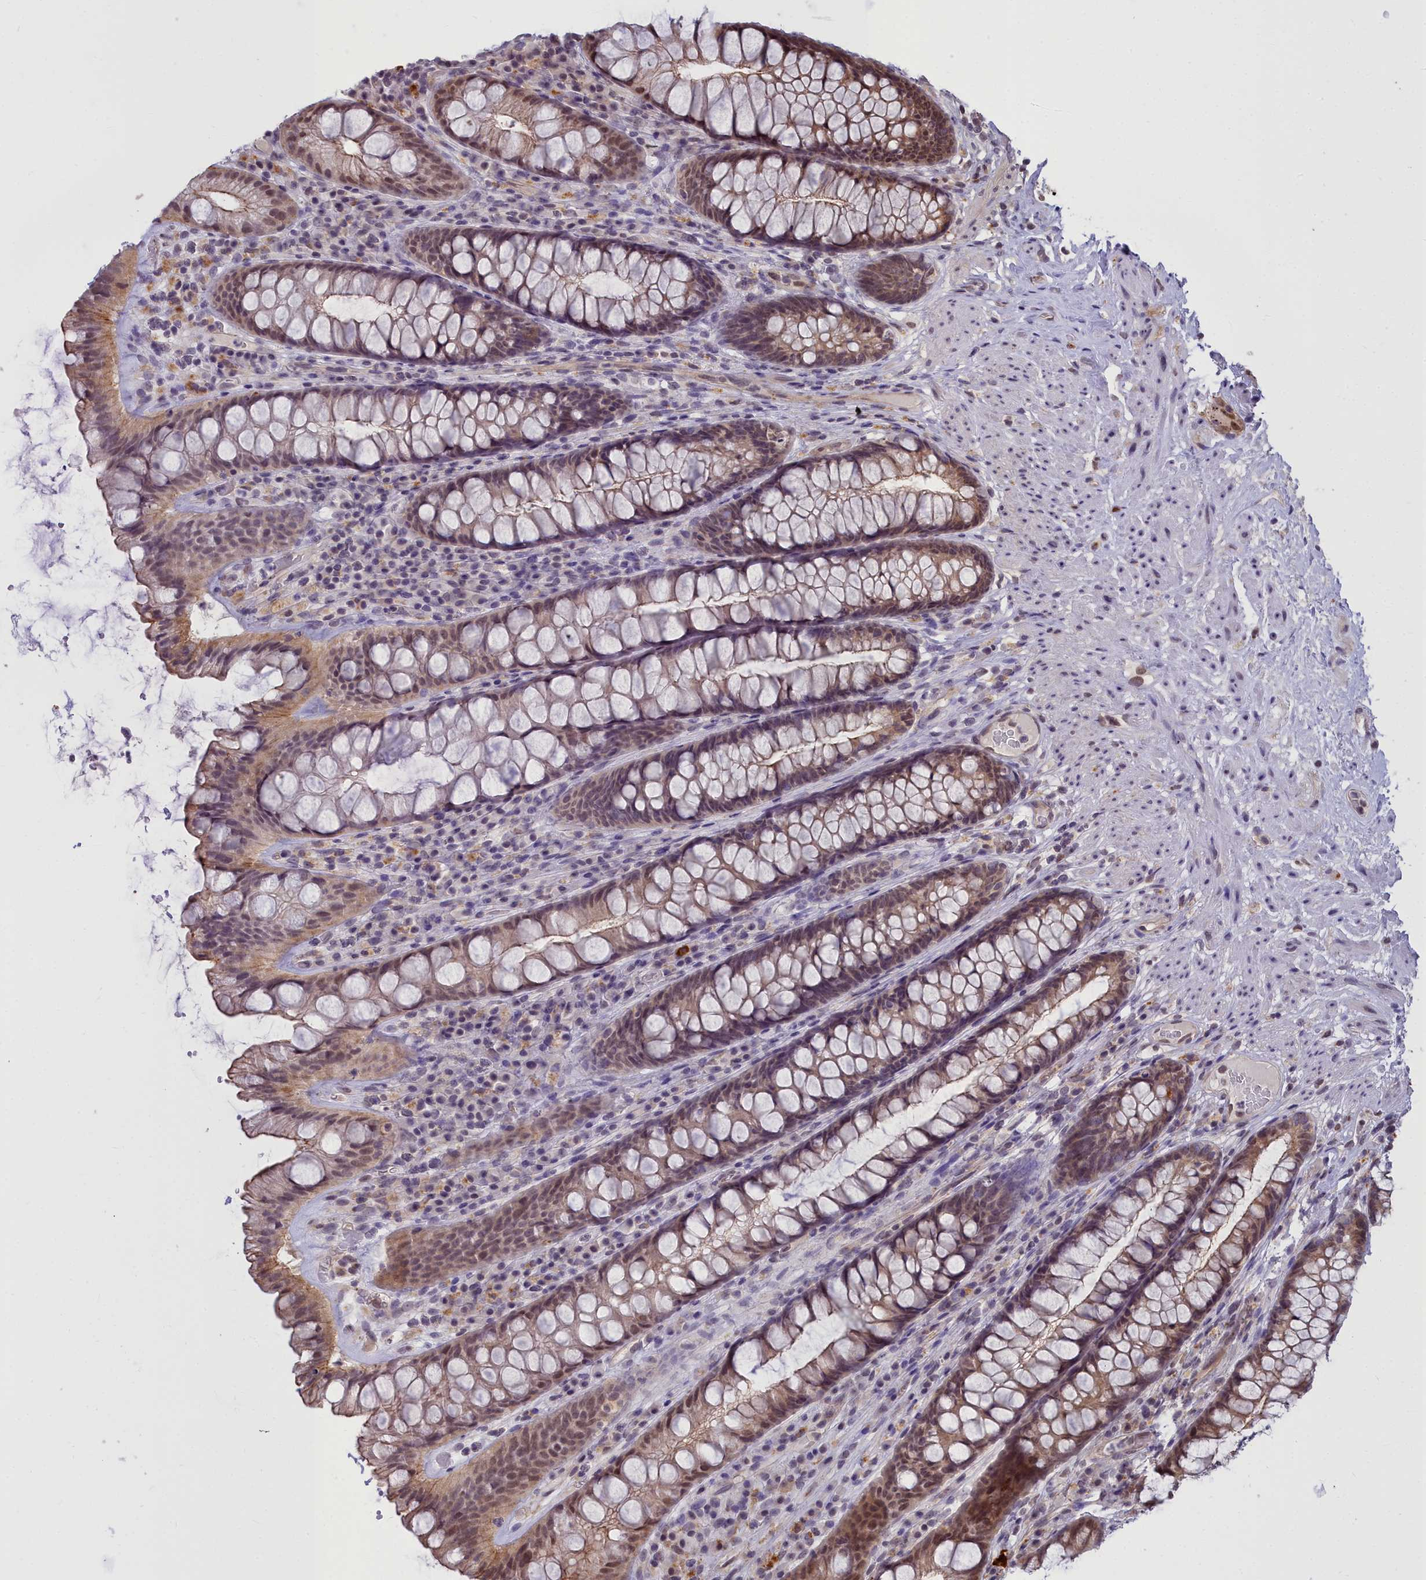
{"staining": {"intensity": "moderate", "quantity": "25%-75%", "location": "cytoplasmic/membranous,nuclear"}, "tissue": "rectum", "cell_type": "Glandular cells", "image_type": "normal", "snomed": [{"axis": "morphology", "description": "Normal tissue, NOS"}, {"axis": "topography", "description": "Rectum"}], "caption": "This is a histology image of IHC staining of normal rectum, which shows moderate expression in the cytoplasmic/membranous,nuclear of glandular cells.", "gene": "GLYATL3", "patient": {"sex": "male", "age": 74}}